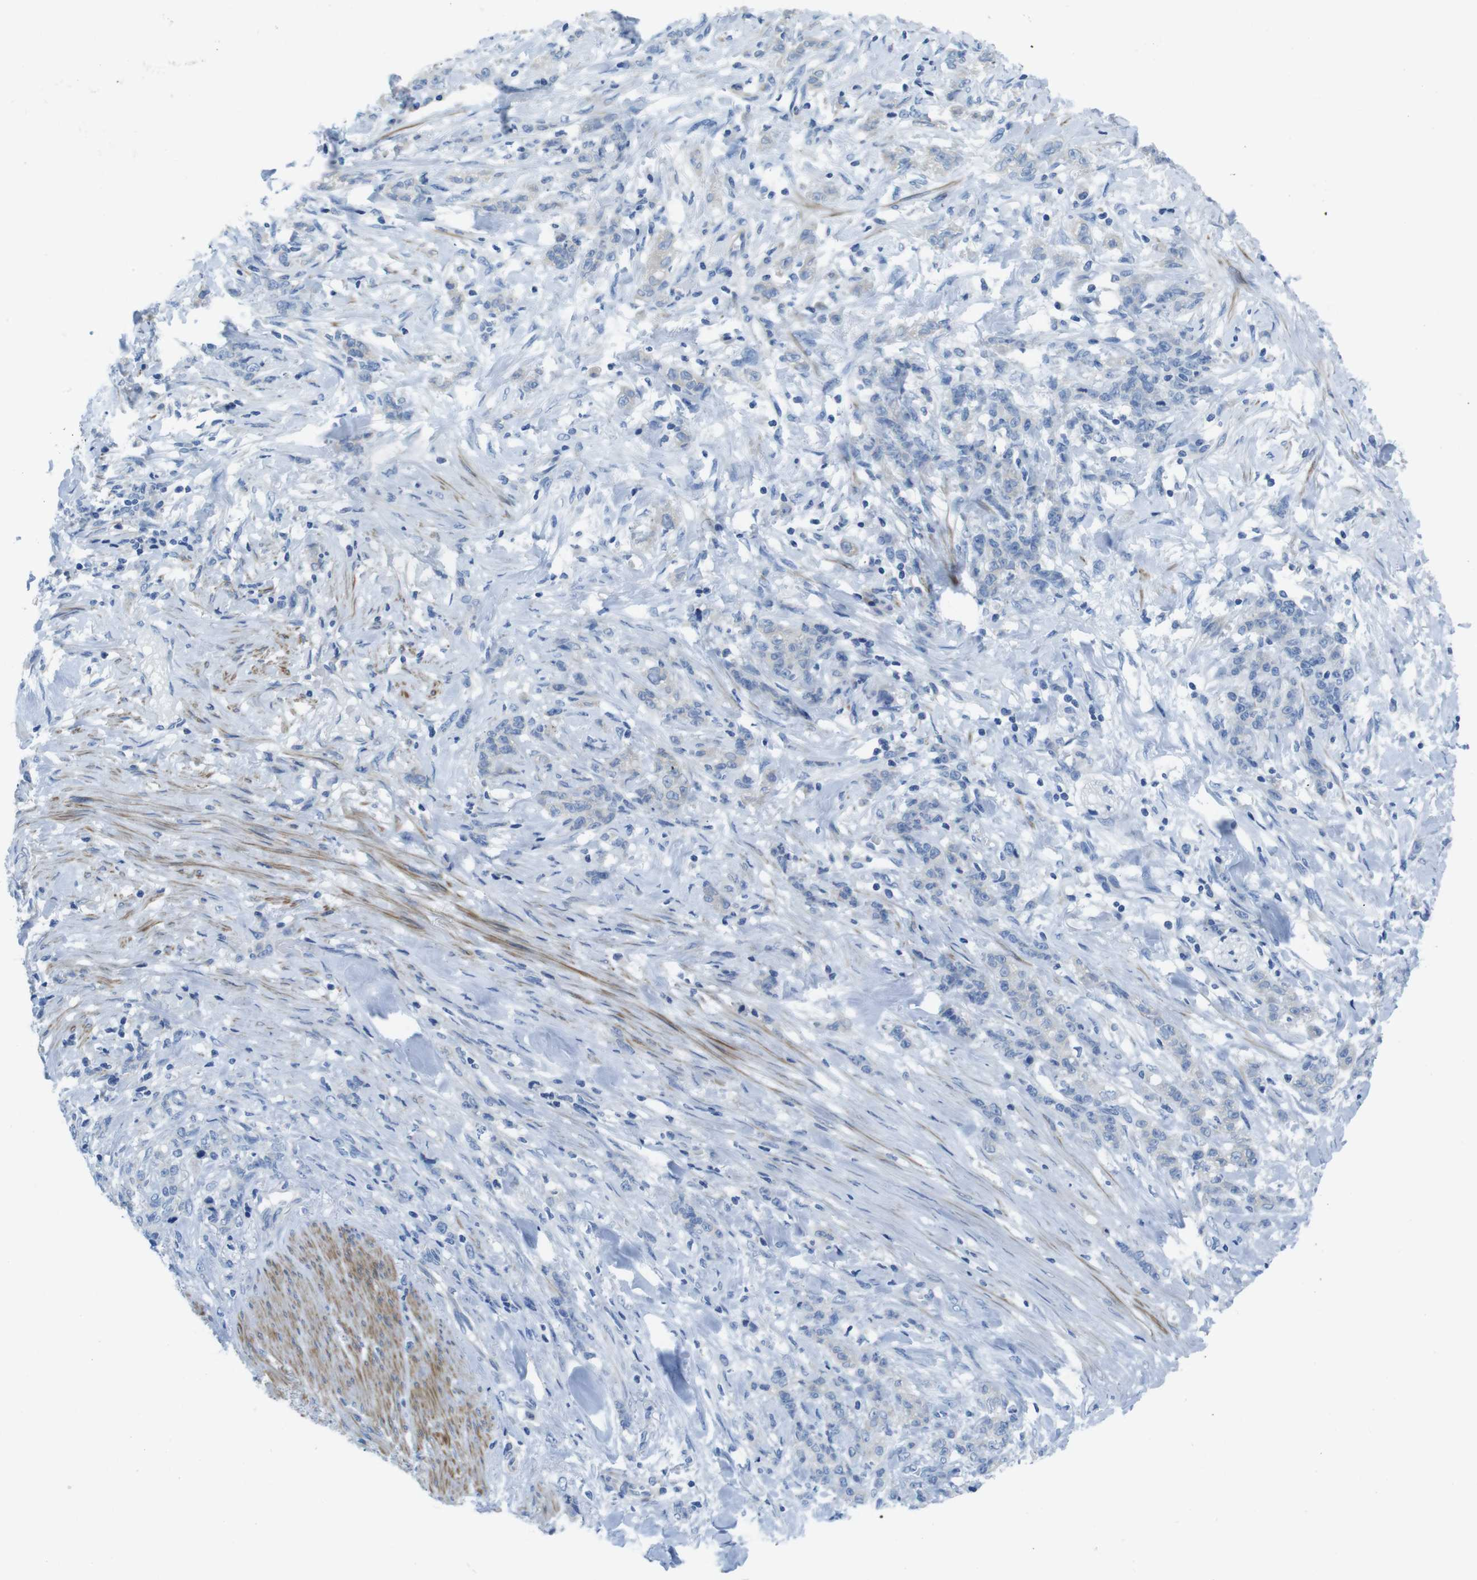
{"staining": {"intensity": "negative", "quantity": "none", "location": "none"}, "tissue": "stomach cancer", "cell_type": "Tumor cells", "image_type": "cancer", "snomed": [{"axis": "morphology", "description": "Adenocarcinoma, NOS"}, {"axis": "topography", "description": "Stomach, lower"}], "caption": "A micrograph of stomach cancer stained for a protein exhibits no brown staining in tumor cells.", "gene": "ASIC5", "patient": {"sex": "male", "age": 88}}